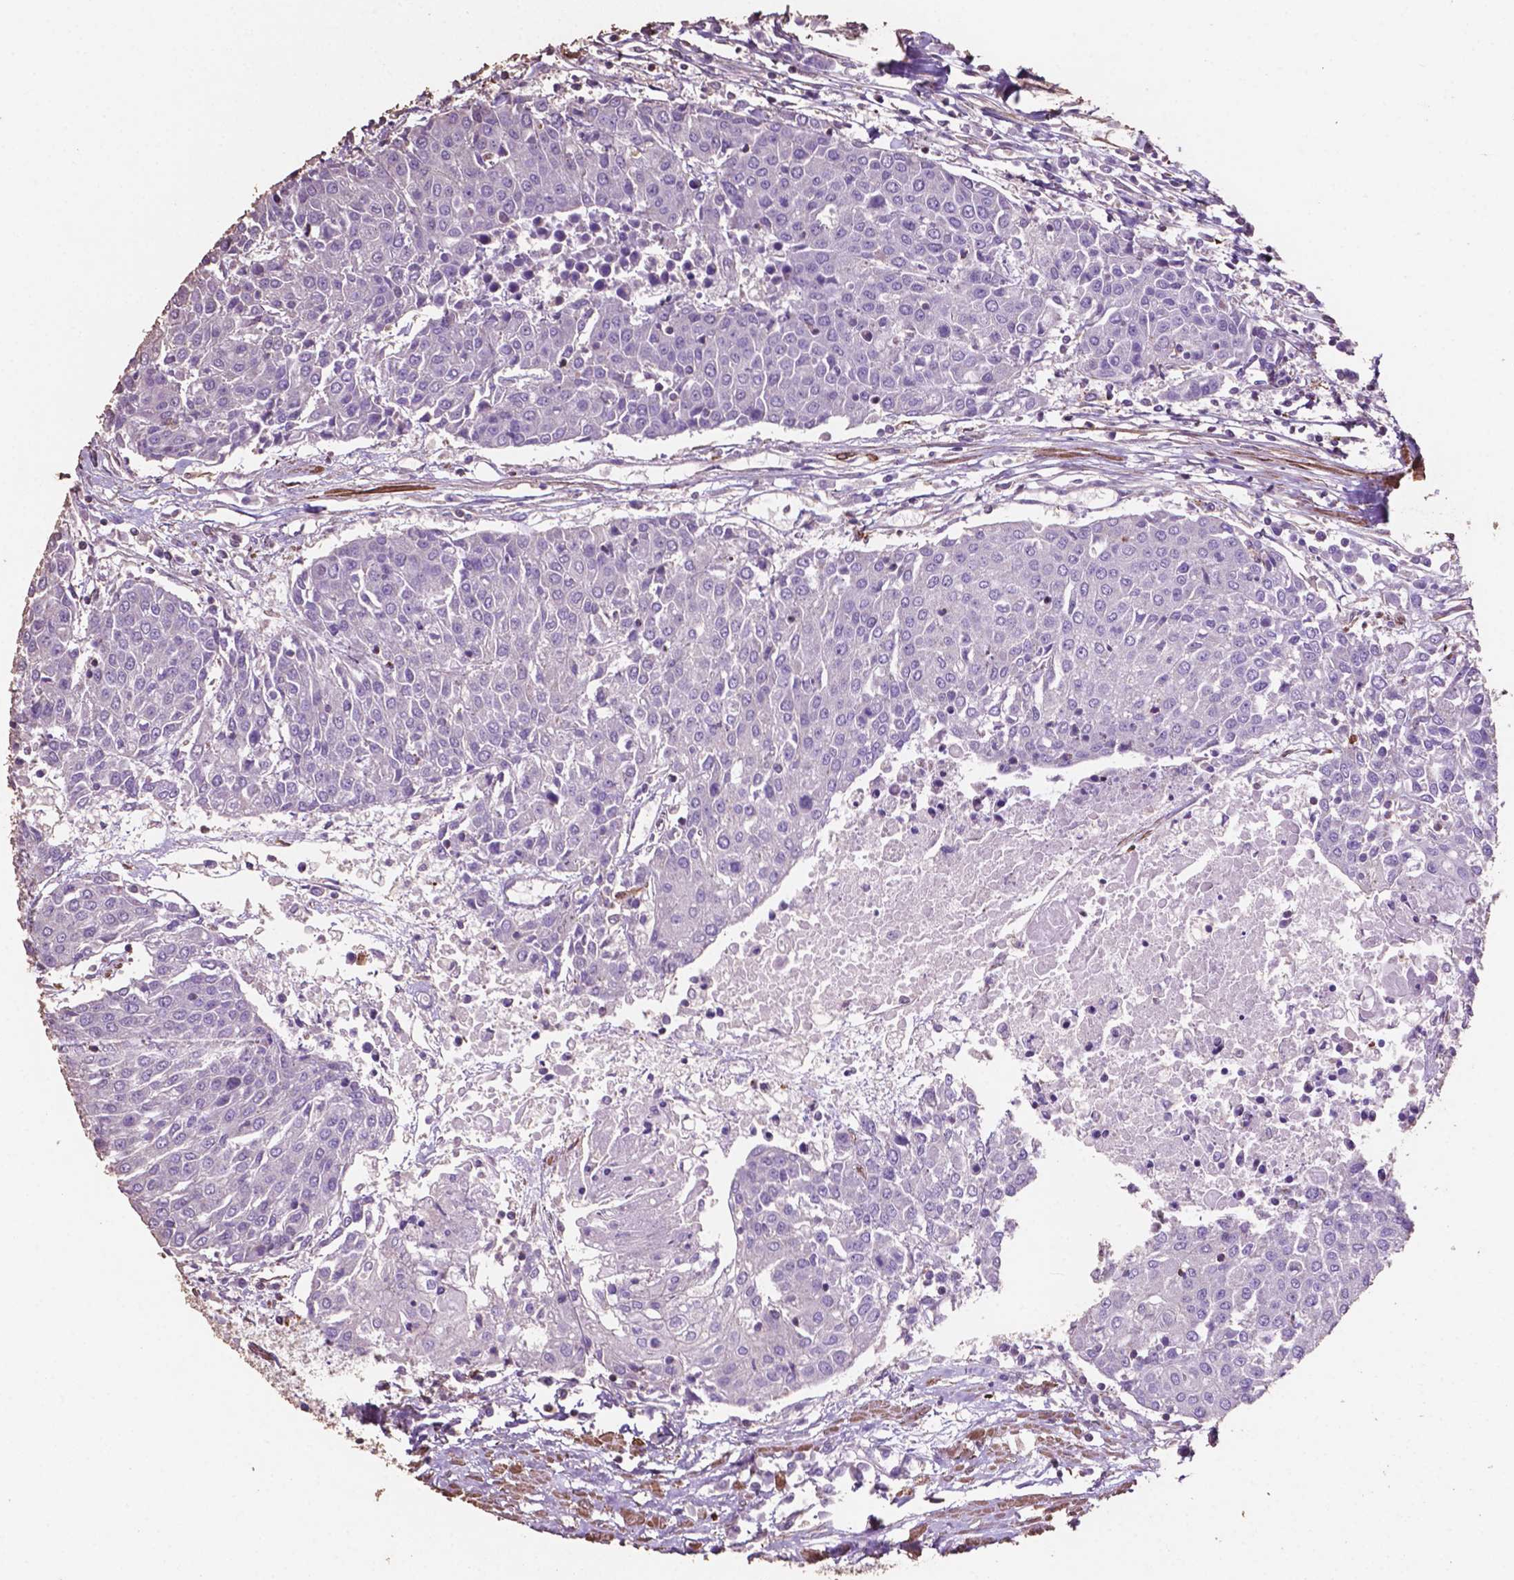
{"staining": {"intensity": "negative", "quantity": "none", "location": "none"}, "tissue": "urothelial cancer", "cell_type": "Tumor cells", "image_type": "cancer", "snomed": [{"axis": "morphology", "description": "Urothelial carcinoma, High grade"}, {"axis": "topography", "description": "Urinary bladder"}], "caption": "DAB (3,3'-diaminobenzidine) immunohistochemical staining of urothelial carcinoma (high-grade) demonstrates no significant staining in tumor cells.", "gene": "COMMD4", "patient": {"sex": "female", "age": 85}}